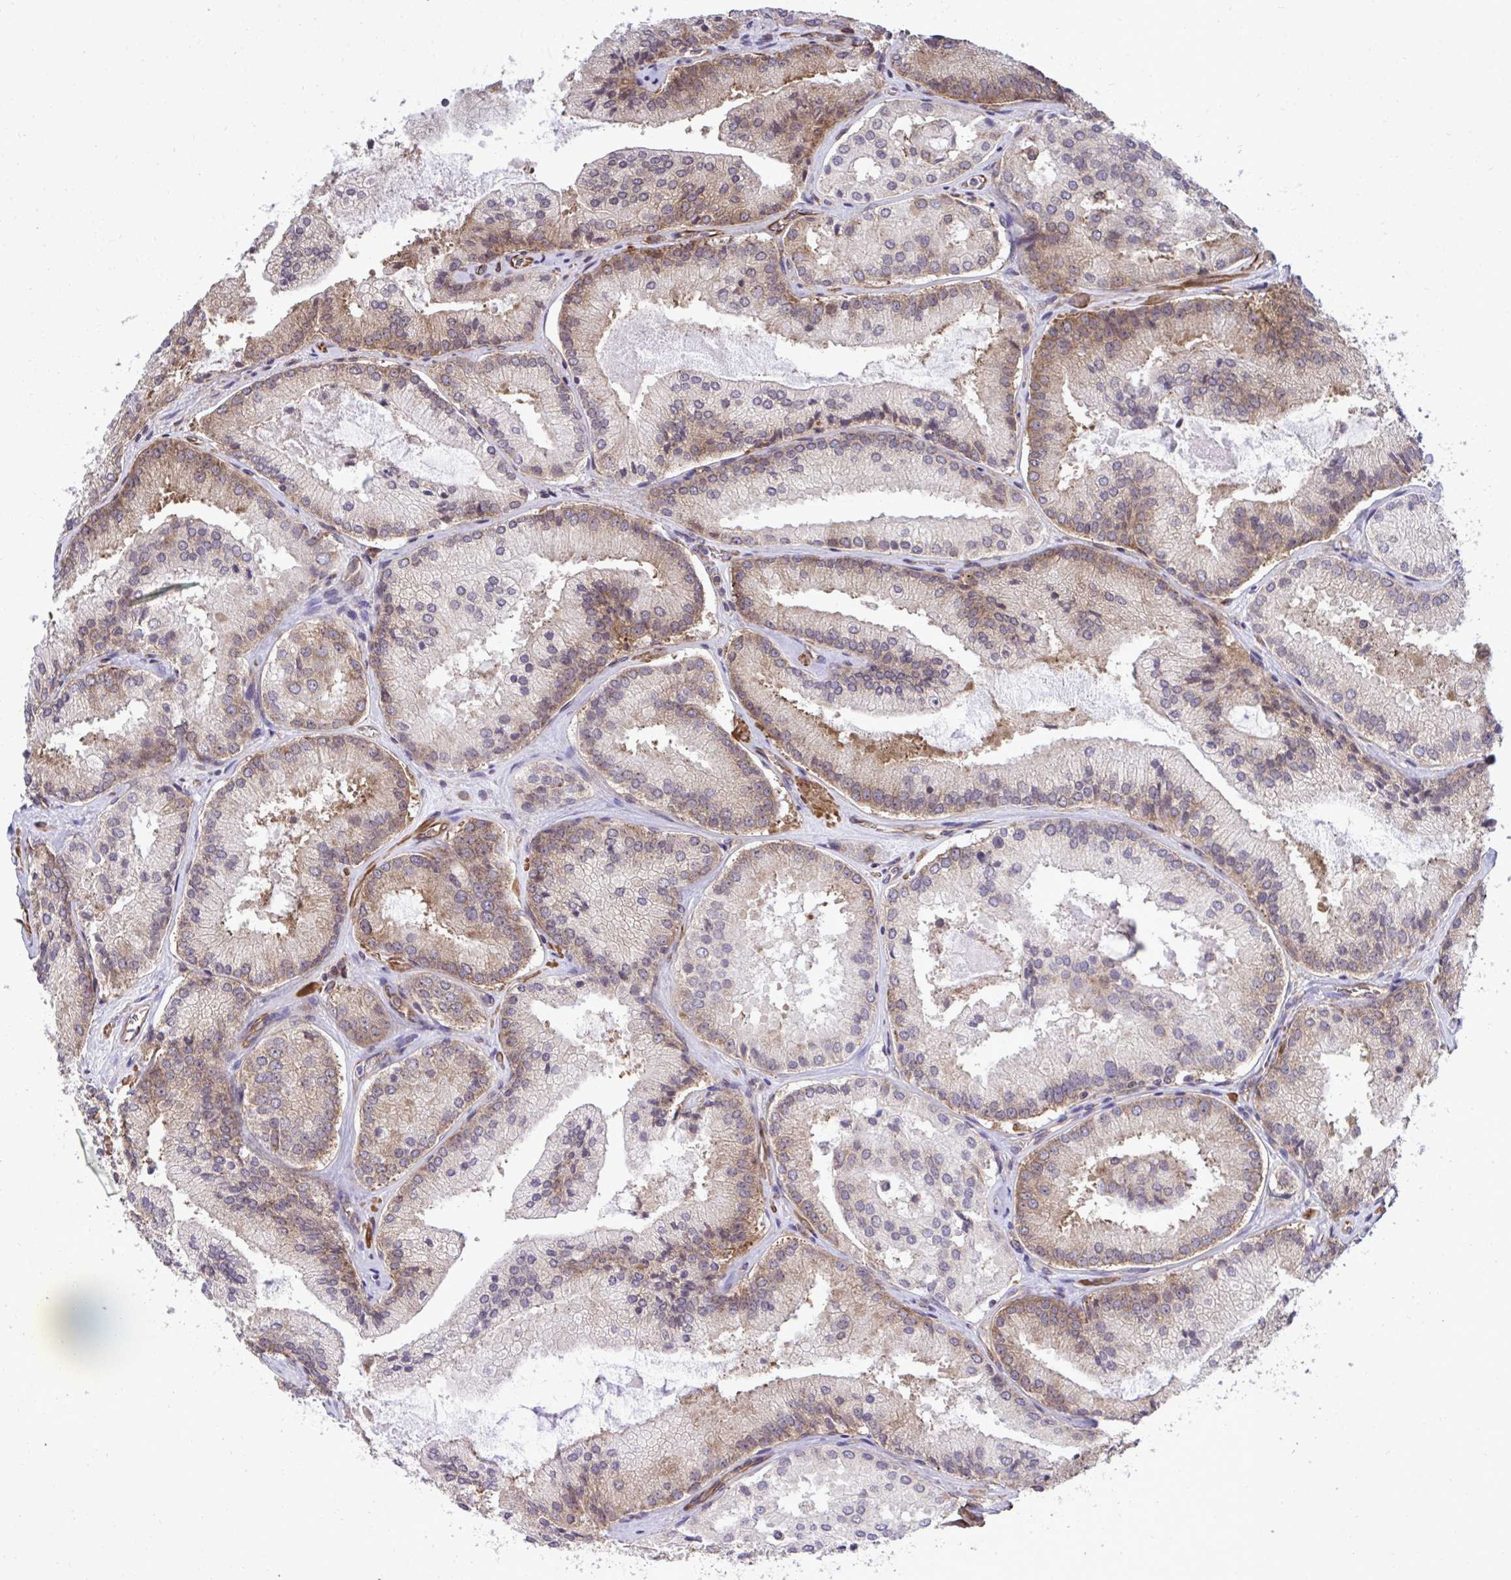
{"staining": {"intensity": "weak", "quantity": "25%-75%", "location": "cytoplasmic/membranous"}, "tissue": "prostate cancer", "cell_type": "Tumor cells", "image_type": "cancer", "snomed": [{"axis": "morphology", "description": "Adenocarcinoma, High grade"}, {"axis": "topography", "description": "Prostate"}], "caption": "Immunohistochemical staining of prostate cancer (adenocarcinoma (high-grade)) displays low levels of weak cytoplasmic/membranous staining in about 25%-75% of tumor cells. (Brightfield microscopy of DAB IHC at high magnification).", "gene": "RPS15", "patient": {"sex": "male", "age": 73}}